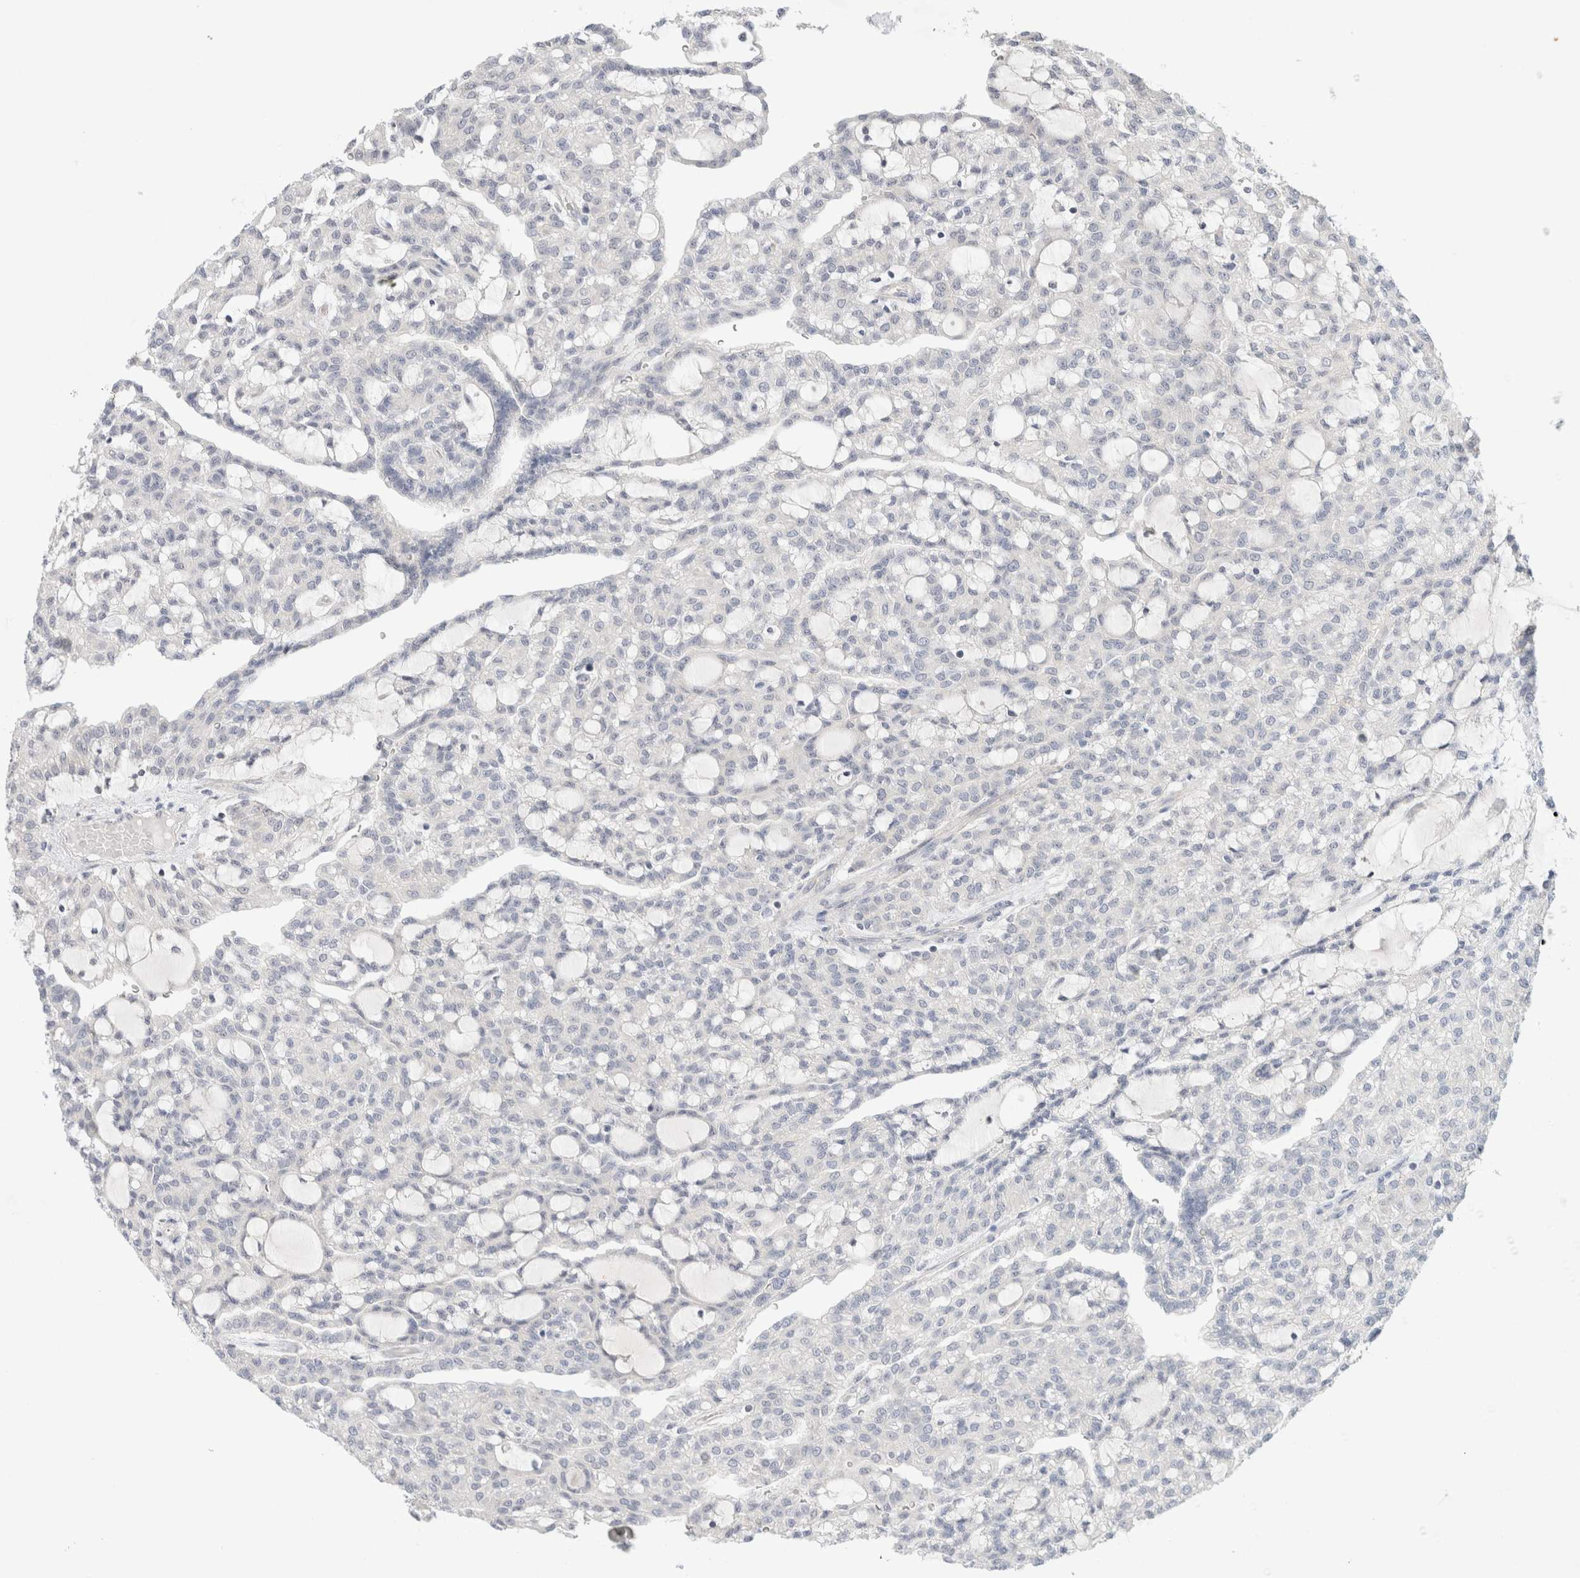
{"staining": {"intensity": "negative", "quantity": "none", "location": "none"}, "tissue": "renal cancer", "cell_type": "Tumor cells", "image_type": "cancer", "snomed": [{"axis": "morphology", "description": "Adenocarcinoma, NOS"}, {"axis": "topography", "description": "Kidney"}], "caption": "Immunohistochemistry micrograph of neoplastic tissue: human renal cancer stained with DAB shows no significant protein expression in tumor cells. (DAB immunohistochemistry with hematoxylin counter stain).", "gene": "SPRTN", "patient": {"sex": "male", "age": 63}}